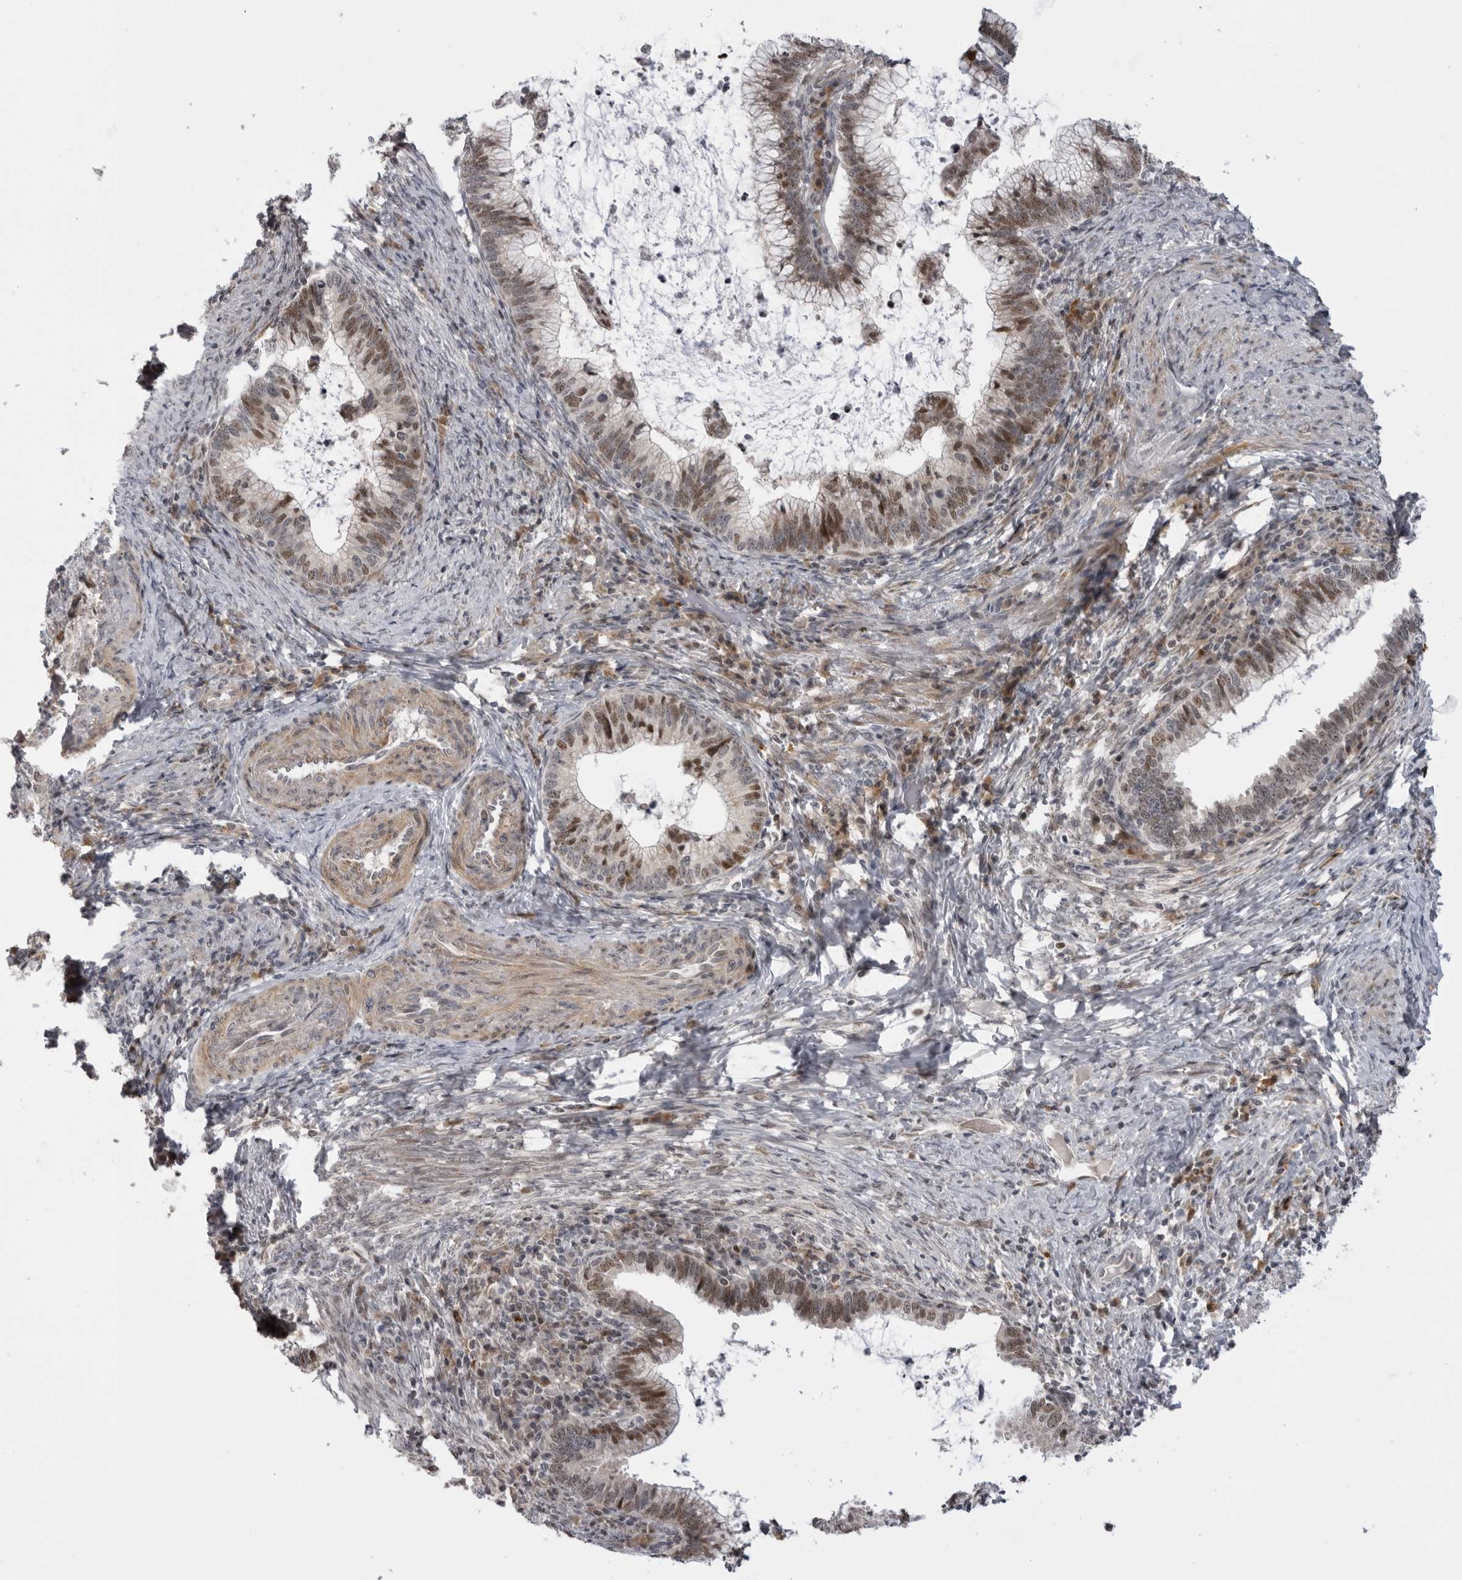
{"staining": {"intensity": "moderate", "quantity": ">75%", "location": "nuclear"}, "tissue": "cervical cancer", "cell_type": "Tumor cells", "image_type": "cancer", "snomed": [{"axis": "morphology", "description": "Adenocarcinoma, NOS"}, {"axis": "topography", "description": "Cervix"}], "caption": "Immunohistochemical staining of human cervical cancer exhibits medium levels of moderate nuclear protein expression in approximately >75% of tumor cells.", "gene": "ALPK2", "patient": {"sex": "female", "age": 36}}